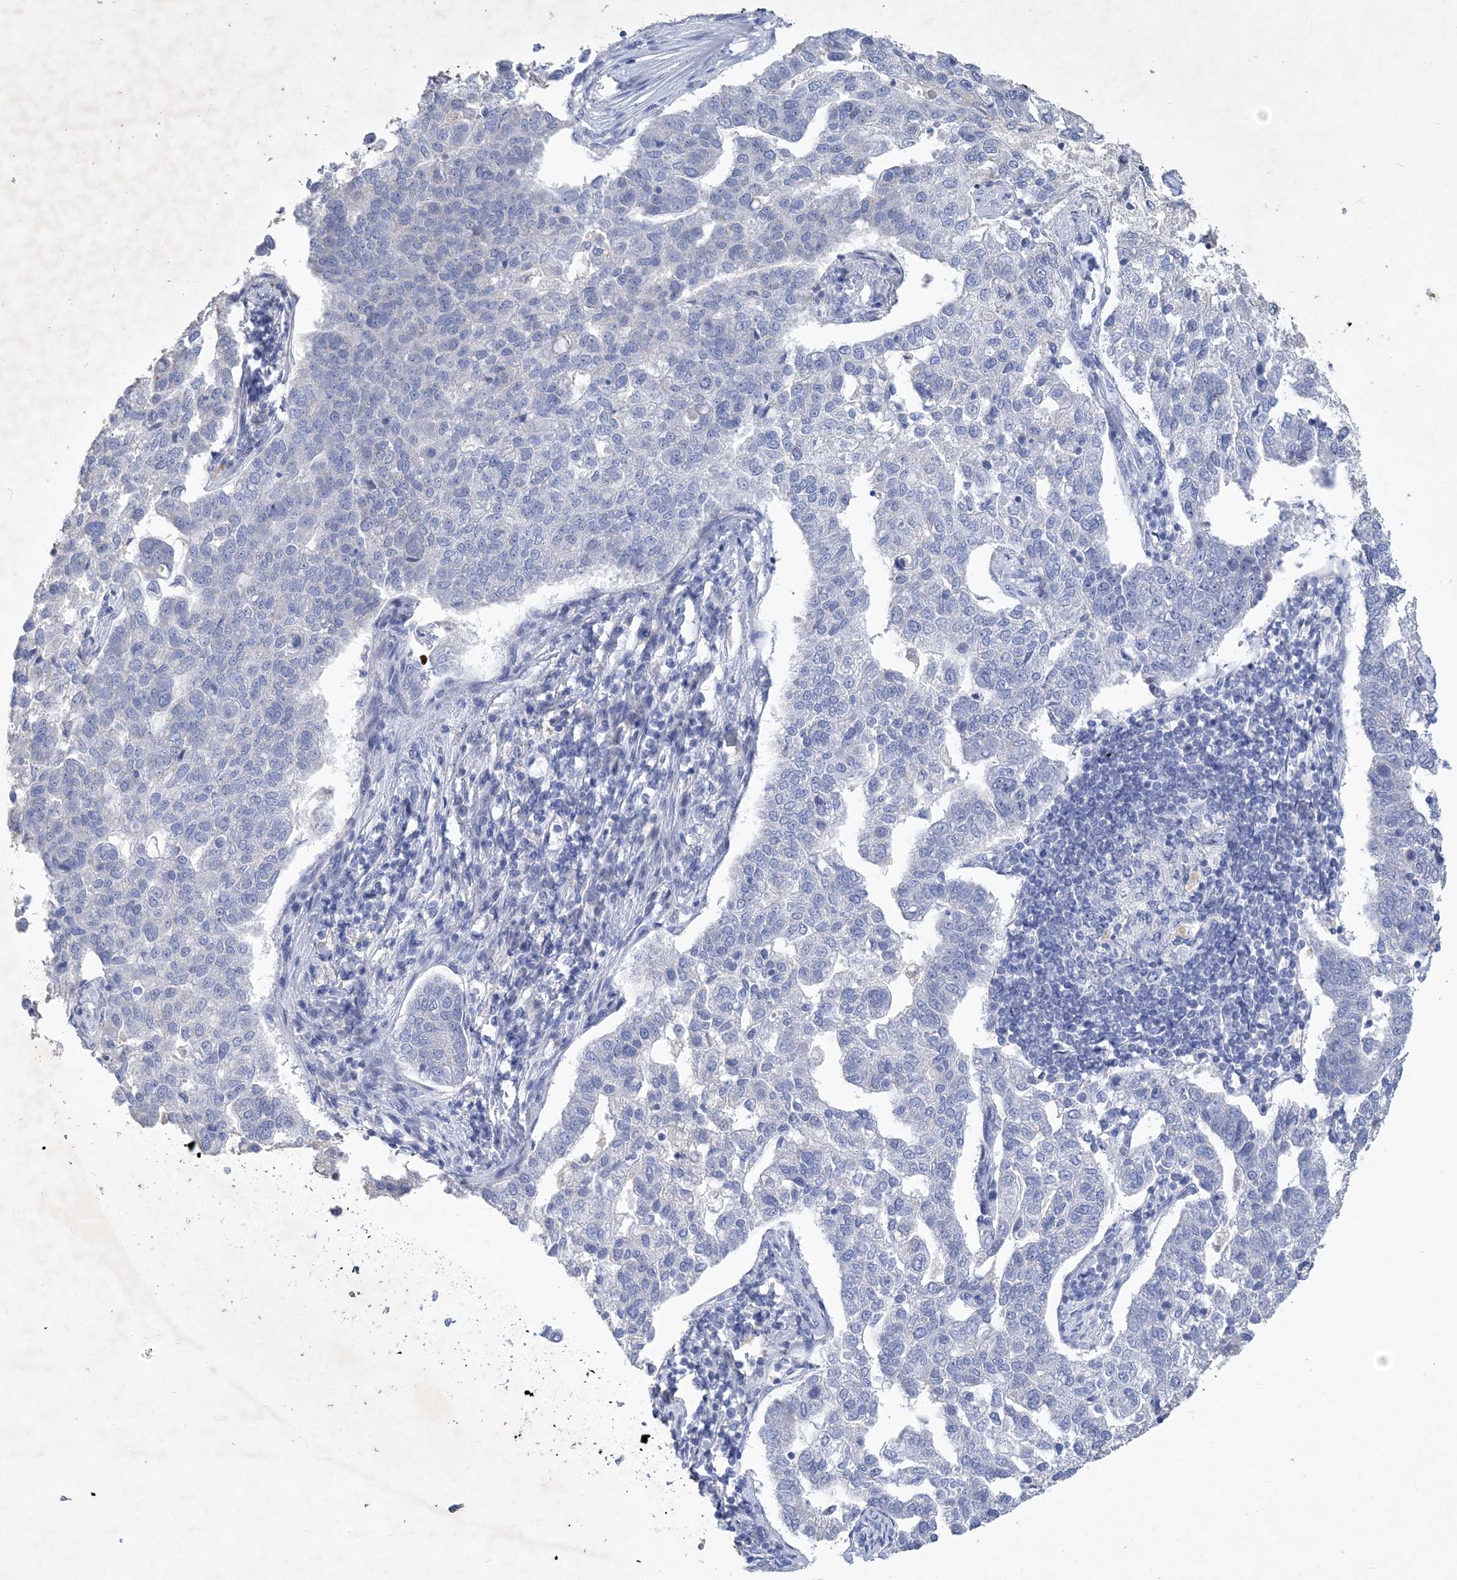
{"staining": {"intensity": "negative", "quantity": "none", "location": "none"}, "tissue": "pancreatic cancer", "cell_type": "Tumor cells", "image_type": "cancer", "snomed": [{"axis": "morphology", "description": "Adenocarcinoma, NOS"}, {"axis": "topography", "description": "Pancreas"}], "caption": "Immunohistochemistry photomicrograph of human pancreatic adenocarcinoma stained for a protein (brown), which exhibits no expression in tumor cells. Brightfield microscopy of immunohistochemistry stained with DAB (3,3'-diaminobenzidine) (brown) and hematoxylin (blue), captured at high magnification.", "gene": "COPS8", "patient": {"sex": "female", "age": 61}}